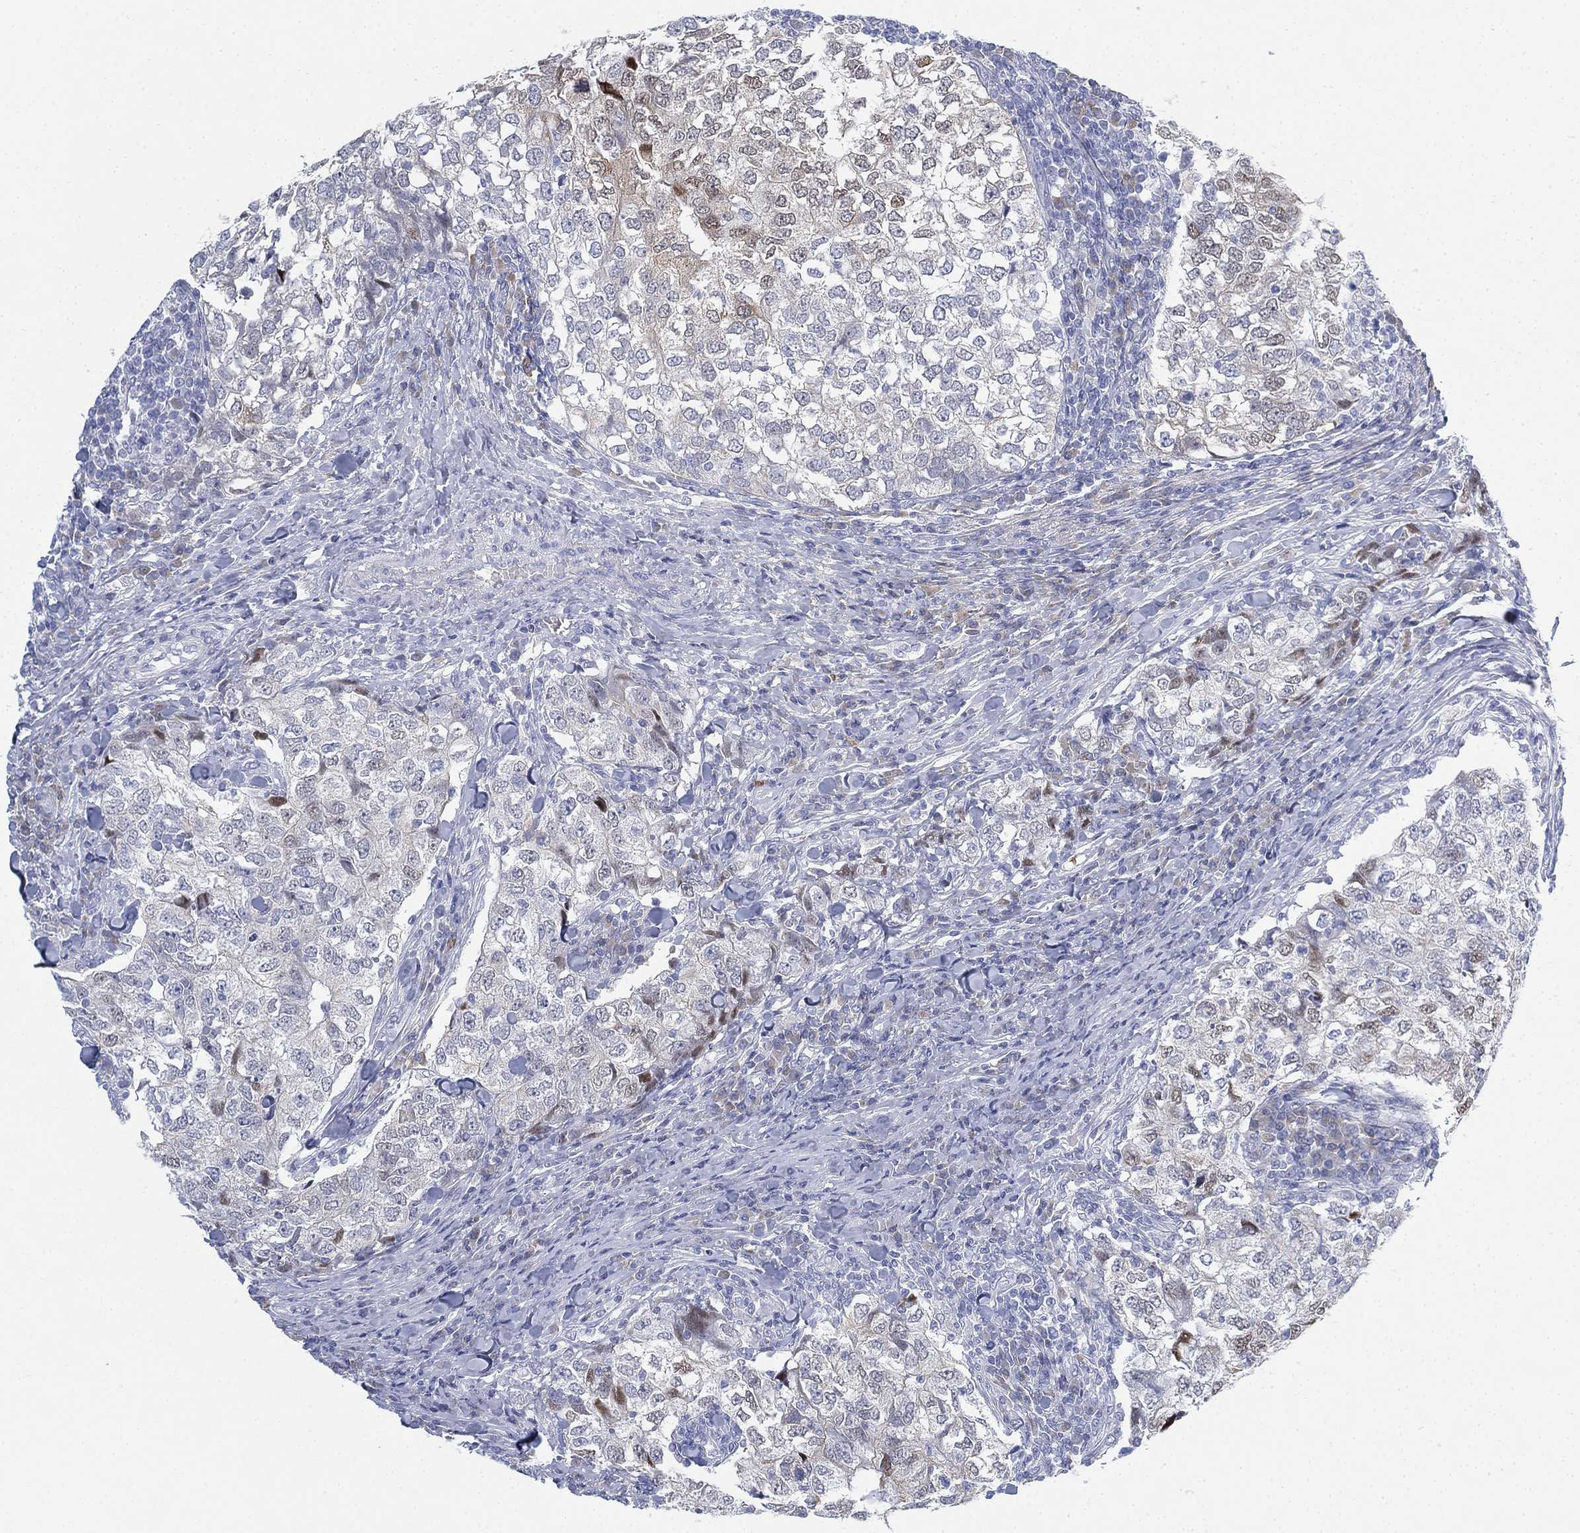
{"staining": {"intensity": "weak", "quantity": "<25%", "location": "cytoplasmic/membranous"}, "tissue": "breast cancer", "cell_type": "Tumor cells", "image_type": "cancer", "snomed": [{"axis": "morphology", "description": "Duct carcinoma"}, {"axis": "topography", "description": "Breast"}], "caption": "This is an immunohistochemistry (IHC) image of intraductal carcinoma (breast). There is no positivity in tumor cells.", "gene": "GCNA", "patient": {"sex": "female", "age": 30}}